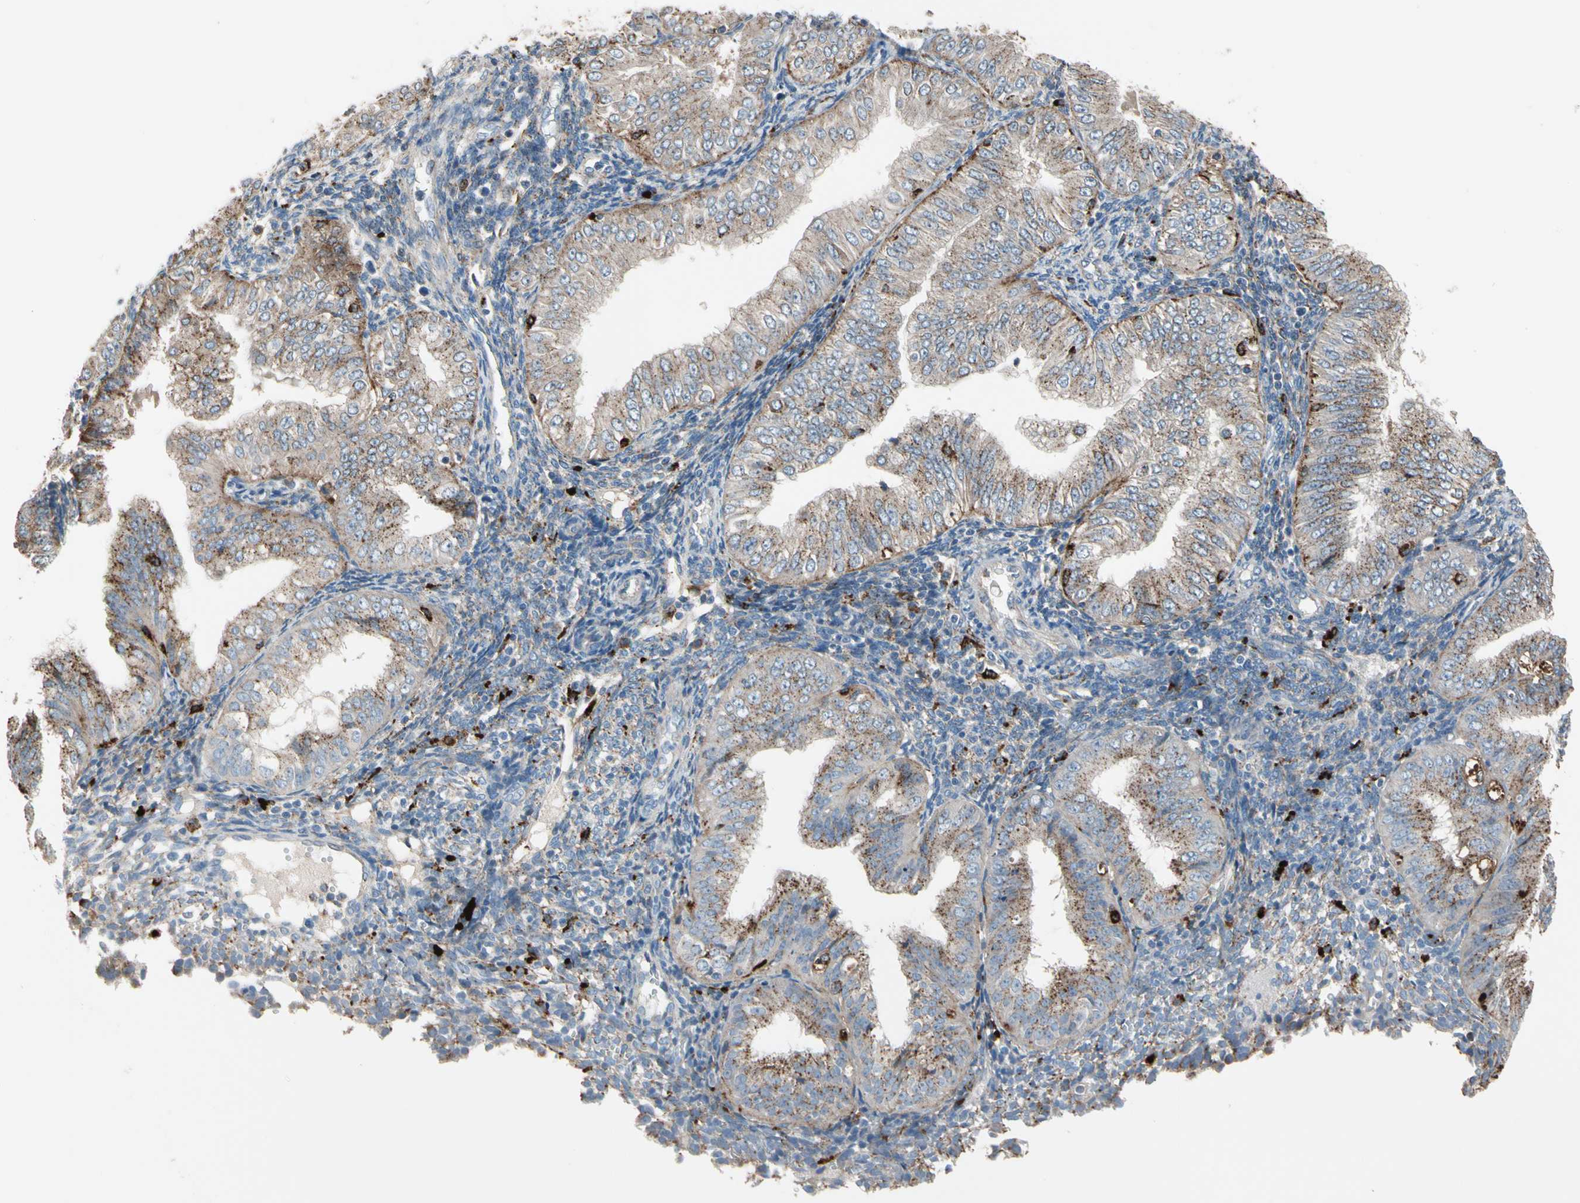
{"staining": {"intensity": "moderate", "quantity": ">75%", "location": "cytoplasmic/membranous"}, "tissue": "endometrial cancer", "cell_type": "Tumor cells", "image_type": "cancer", "snomed": [{"axis": "morphology", "description": "Normal tissue, NOS"}, {"axis": "morphology", "description": "Adenocarcinoma, NOS"}, {"axis": "topography", "description": "Endometrium"}], "caption": "A brown stain labels moderate cytoplasmic/membranous expression of a protein in human endometrial adenocarcinoma tumor cells.", "gene": "GM2A", "patient": {"sex": "female", "age": 53}}